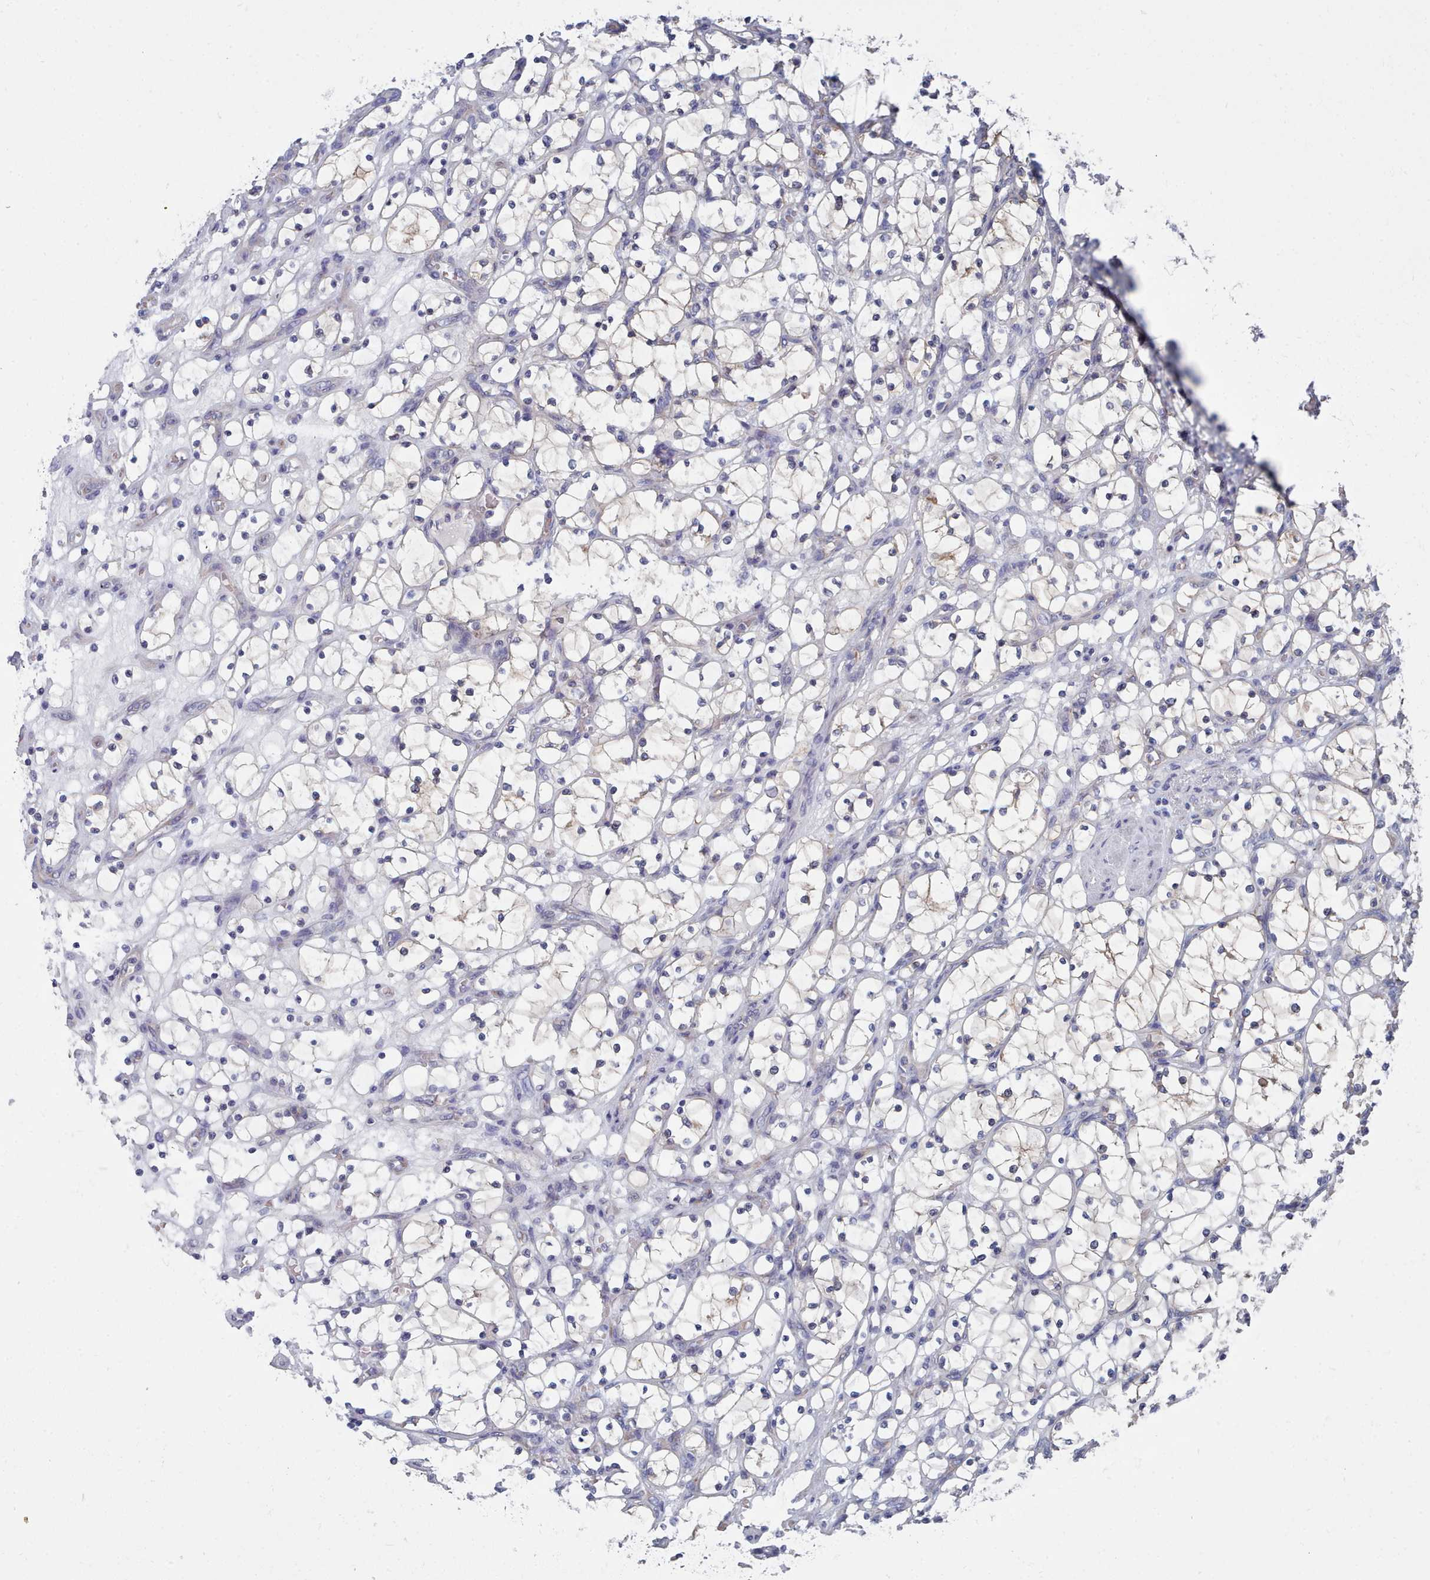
{"staining": {"intensity": "negative", "quantity": "none", "location": "none"}, "tissue": "renal cancer", "cell_type": "Tumor cells", "image_type": "cancer", "snomed": [{"axis": "morphology", "description": "Adenocarcinoma, NOS"}, {"axis": "topography", "description": "Kidney"}], "caption": "Immunohistochemistry of human renal cancer (adenocarcinoma) displays no staining in tumor cells.", "gene": "PDE4C", "patient": {"sex": "female", "age": 69}}